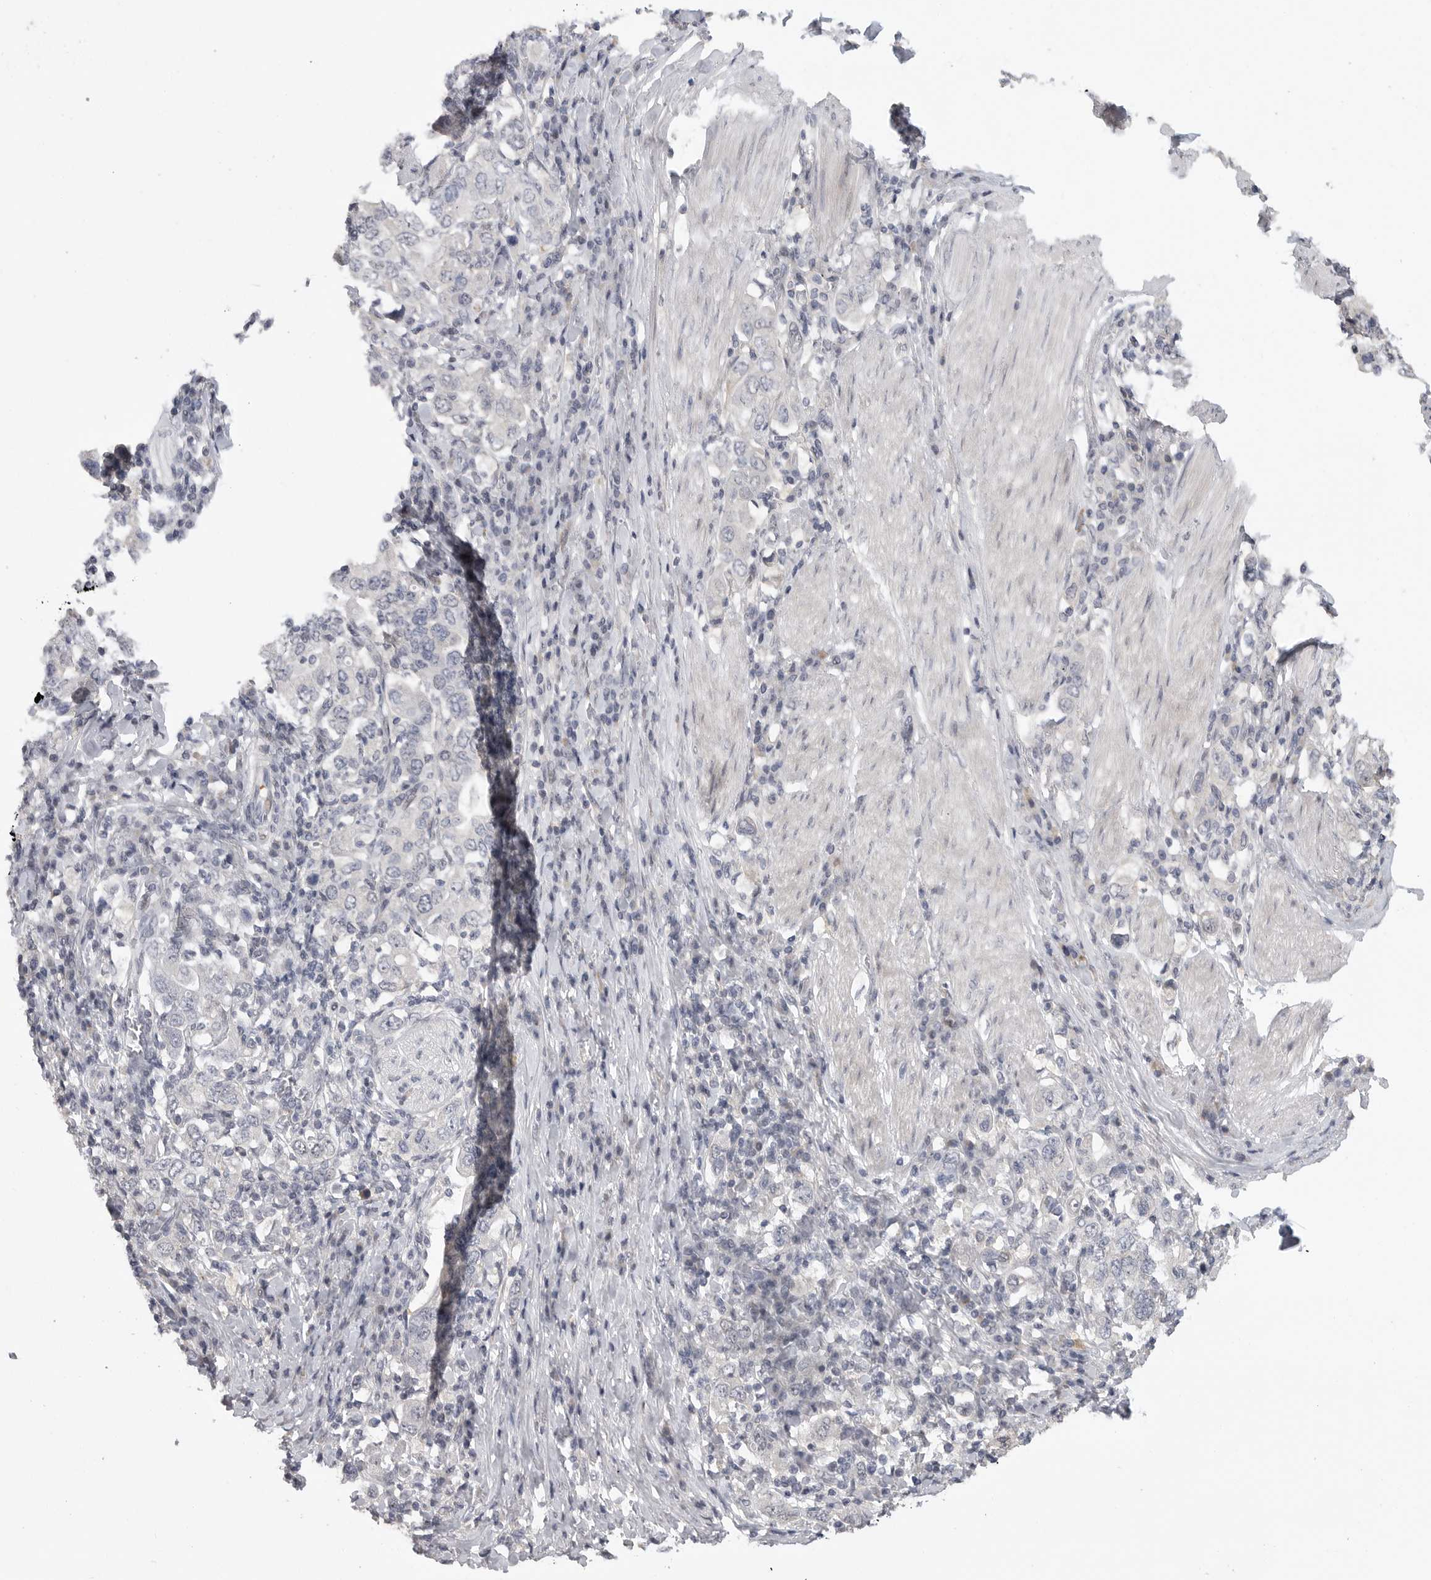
{"staining": {"intensity": "negative", "quantity": "none", "location": "none"}, "tissue": "stomach cancer", "cell_type": "Tumor cells", "image_type": "cancer", "snomed": [{"axis": "morphology", "description": "Adenocarcinoma, NOS"}, {"axis": "topography", "description": "Stomach, upper"}], "caption": "The immunohistochemistry (IHC) image has no significant expression in tumor cells of stomach cancer (adenocarcinoma) tissue.", "gene": "FBXO43", "patient": {"sex": "male", "age": 62}}